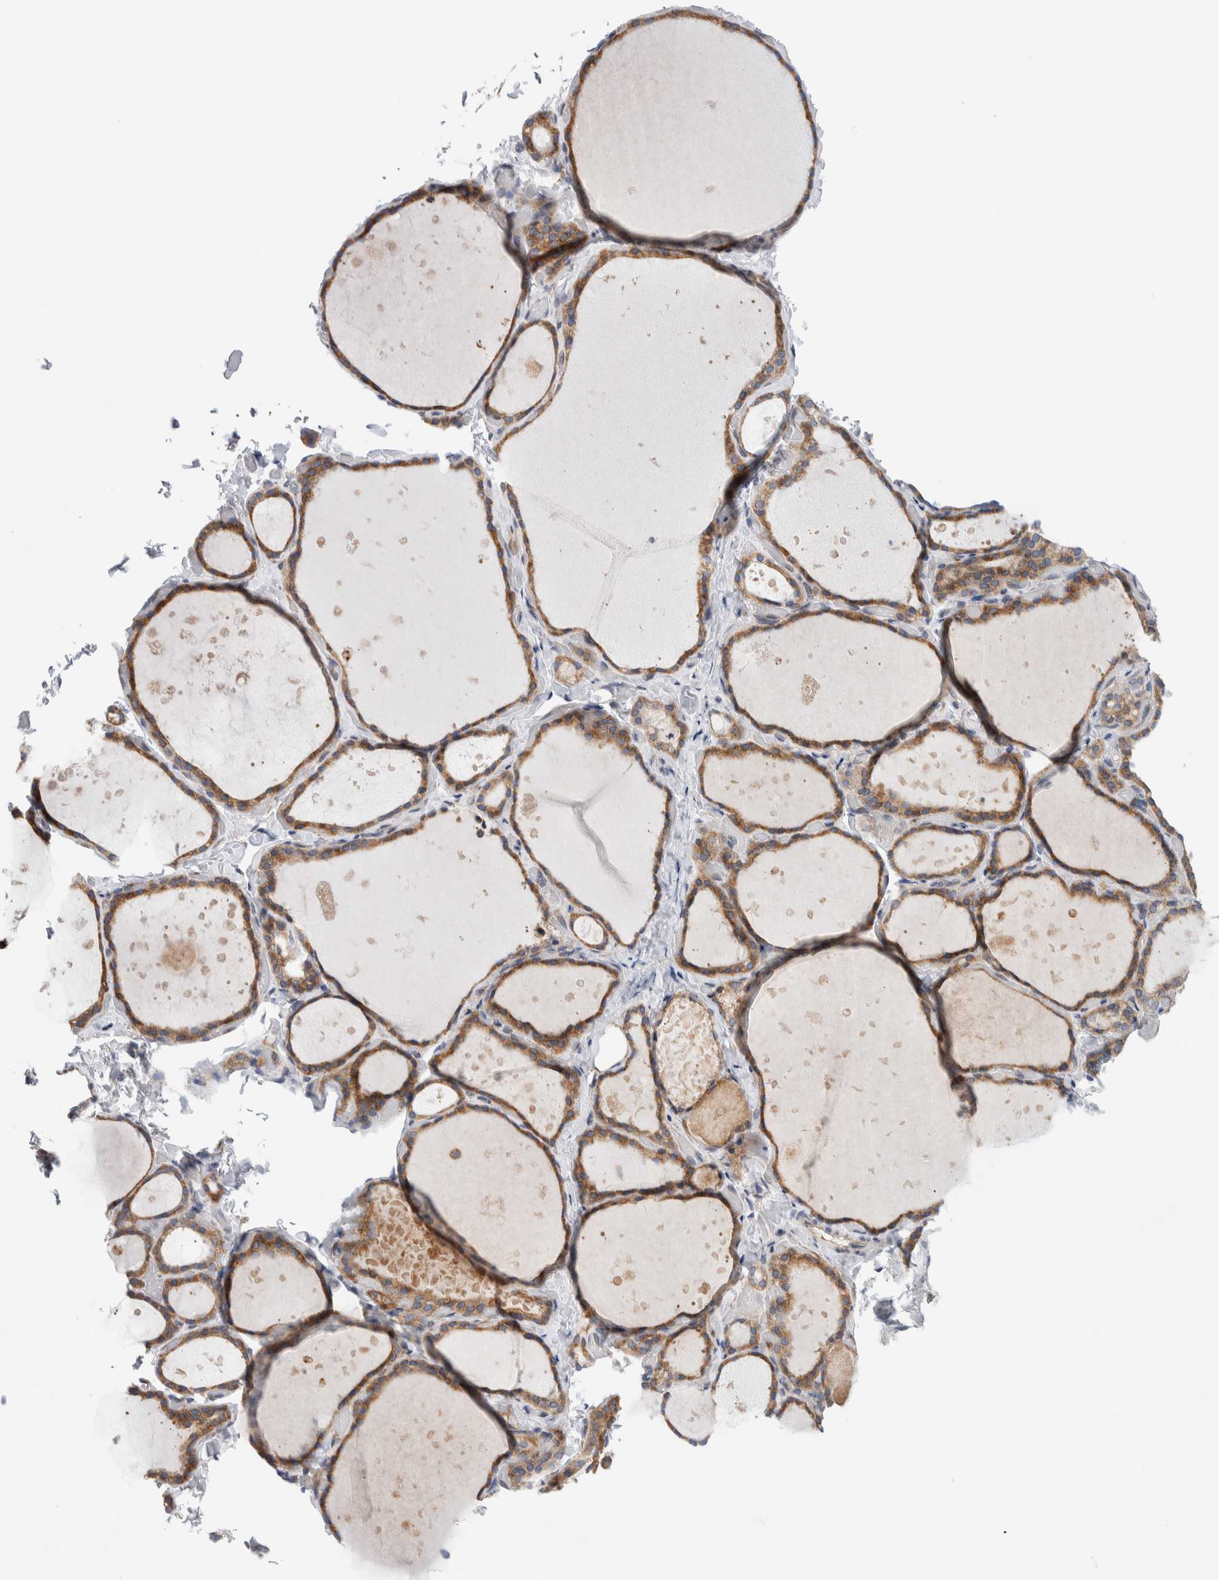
{"staining": {"intensity": "moderate", "quantity": ">75%", "location": "cytoplasmic/membranous"}, "tissue": "thyroid gland", "cell_type": "Glandular cells", "image_type": "normal", "snomed": [{"axis": "morphology", "description": "Normal tissue, NOS"}, {"axis": "topography", "description": "Thyroid gland"}], "caption": "High-power microscopy captured an immunohistochemistry histopathology image of normal thyroid gland, revealing moderate cytoplasmic/membranous expression in about >75% of glandular cells. (Brightfield microscopy of DAB IHC at high magnification).", "gene": "RACK1", "patient": {"sex": "female", "age": 44}}